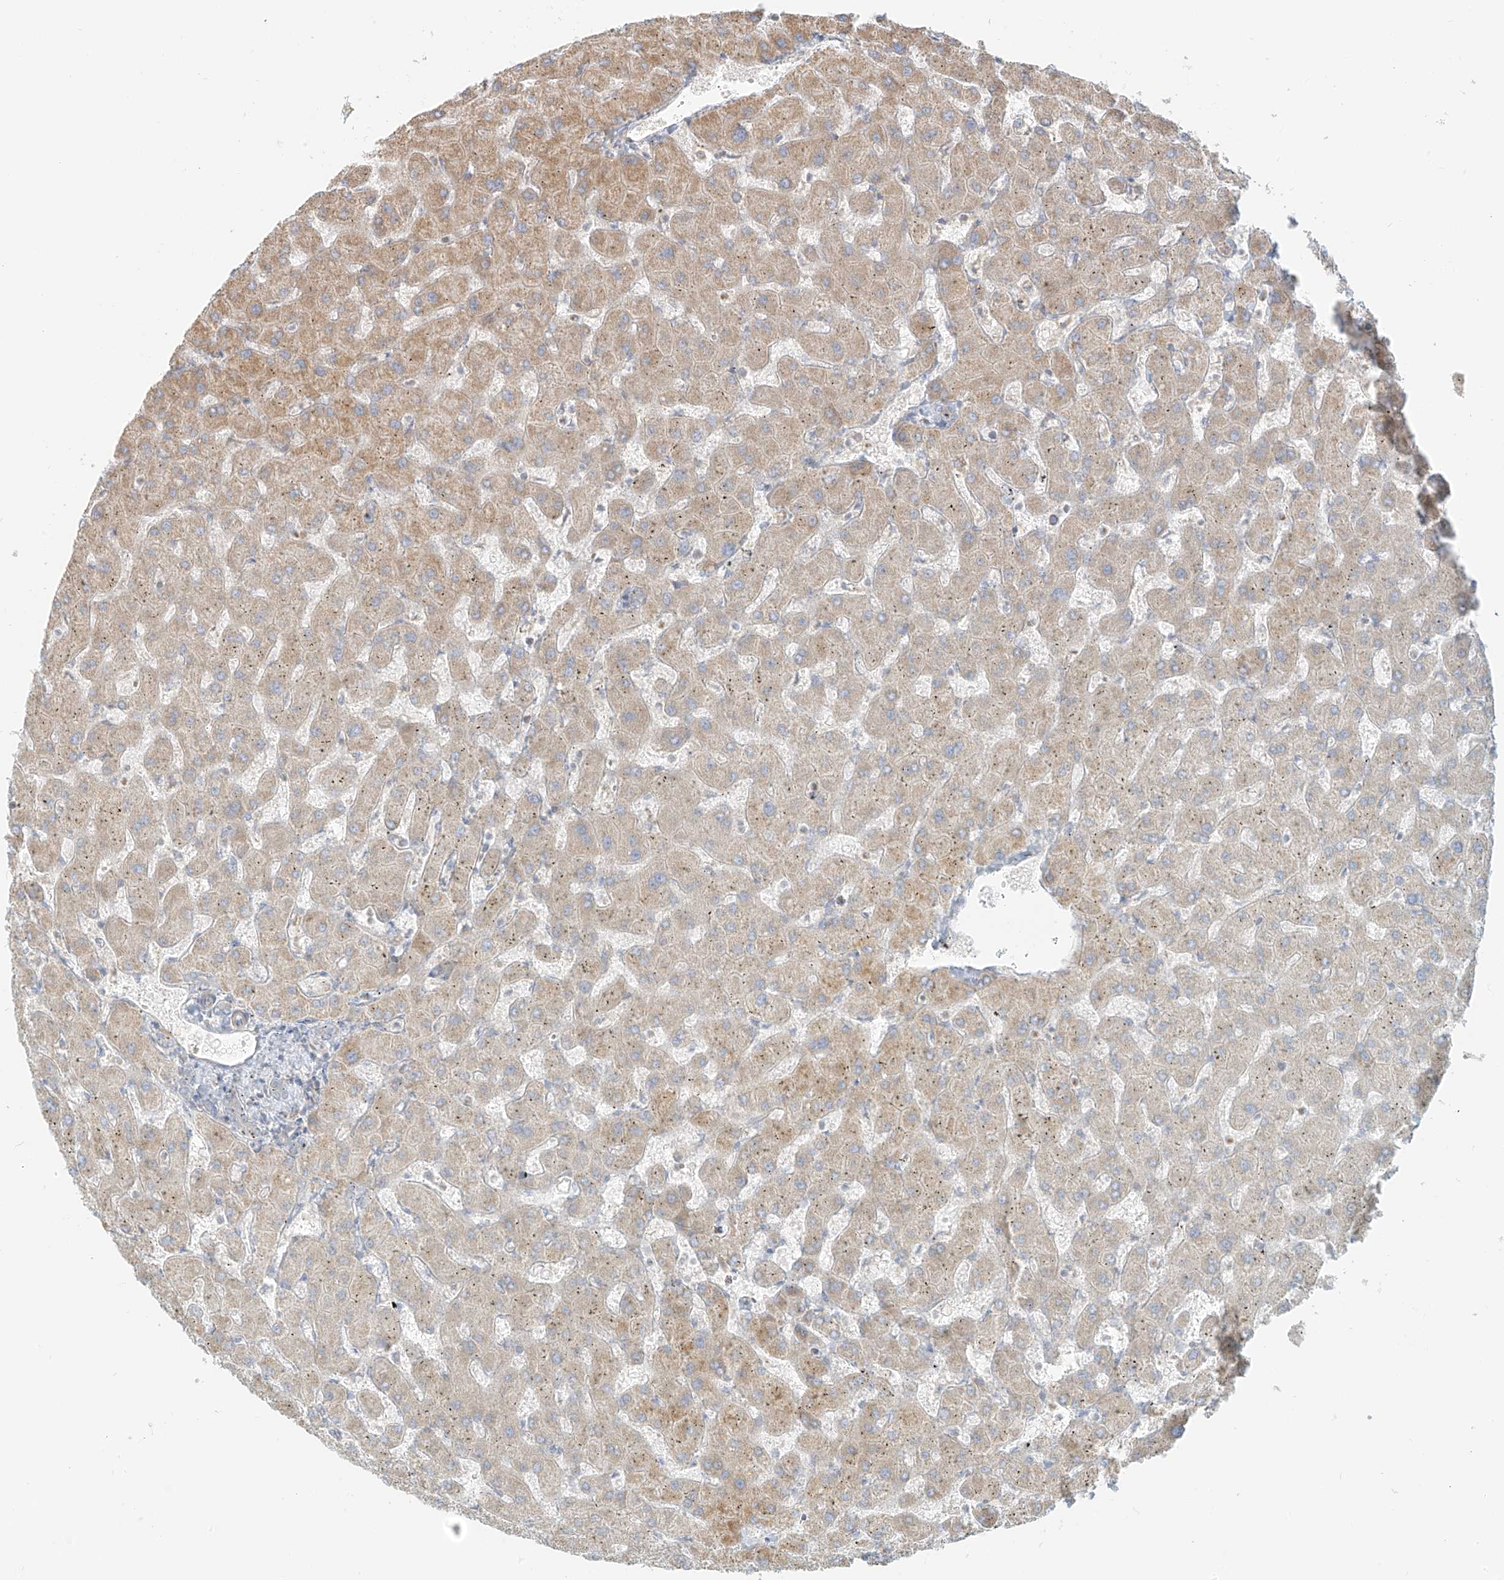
{"staining": {"intensity": "negative", "quantity": "none", "location": "none"}, "tissue": "liver", "cell_type": "Cholangiocytes", "image_type": "normal", "snomed": [{"axis": "morphology", "description": "Normal tissue, NOS"}, {"axis": "topography", "description": "Liver"}], "caption": "High magnification brightfield microscopy of unremarkable liver stained with DAB (brown) and counterstained with hematoxylin (blue): cholangiocytes show no significant positivity.", "gene": "ZIM3", "patient": {"sex": "female", "age": 63}}